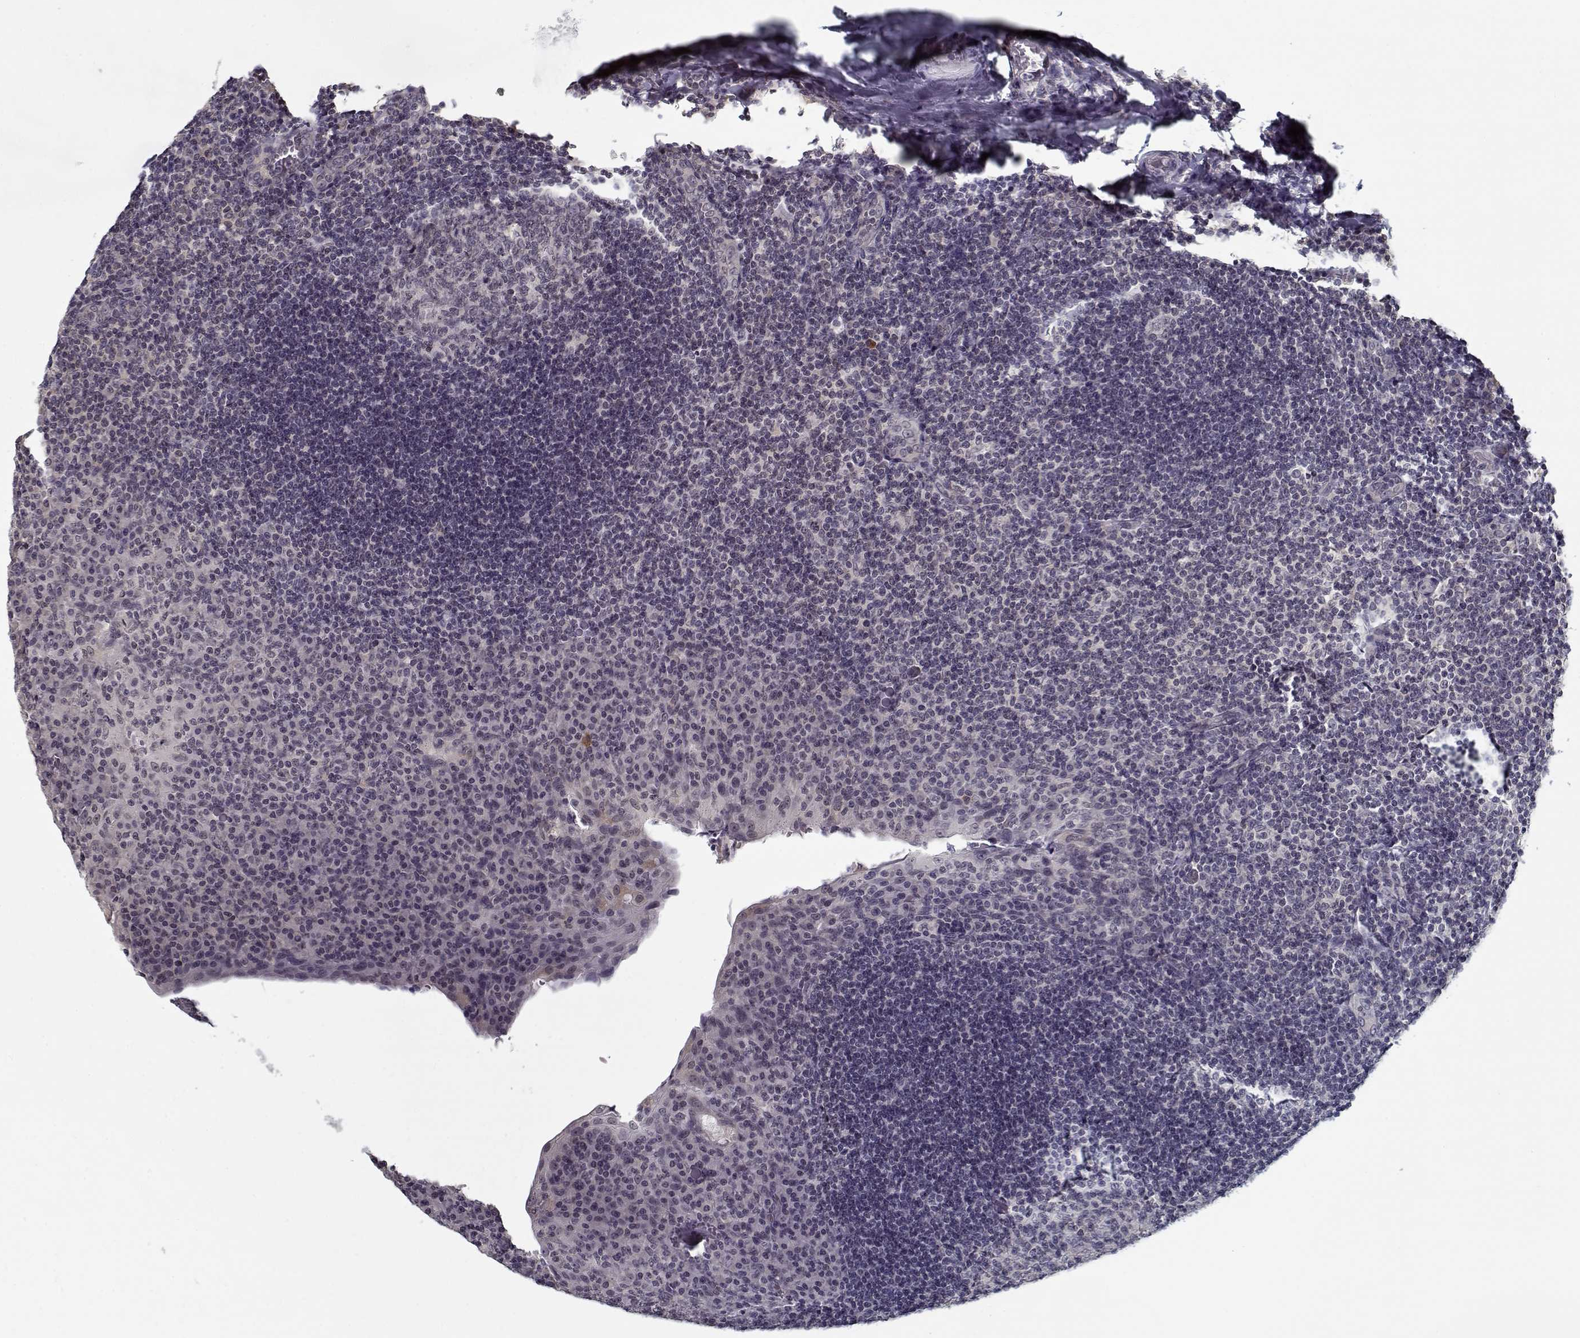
{"staining": {"intensity": "negative", "quantity": "none", "location": "none"}, "tissue": "tonsil", "cell_type": "Germinal center cells", "image_type": "normal", "snomed": [{"axis": "morphology", "description": "Normal tissue, NOS"}, {"axis": "topography", "description": "Tonsil"}], "caption": "Immunohistochemical staining of unremarkable human tonsil displays no significant expression in germinal center cells. Brightfield microscopy of immunohistochemistry stained with DAB (brown) and hematoxylin (blue), captured at high magnification.", "gene": "TESPA1", "patient": {"sex": "male", "age": 17}}